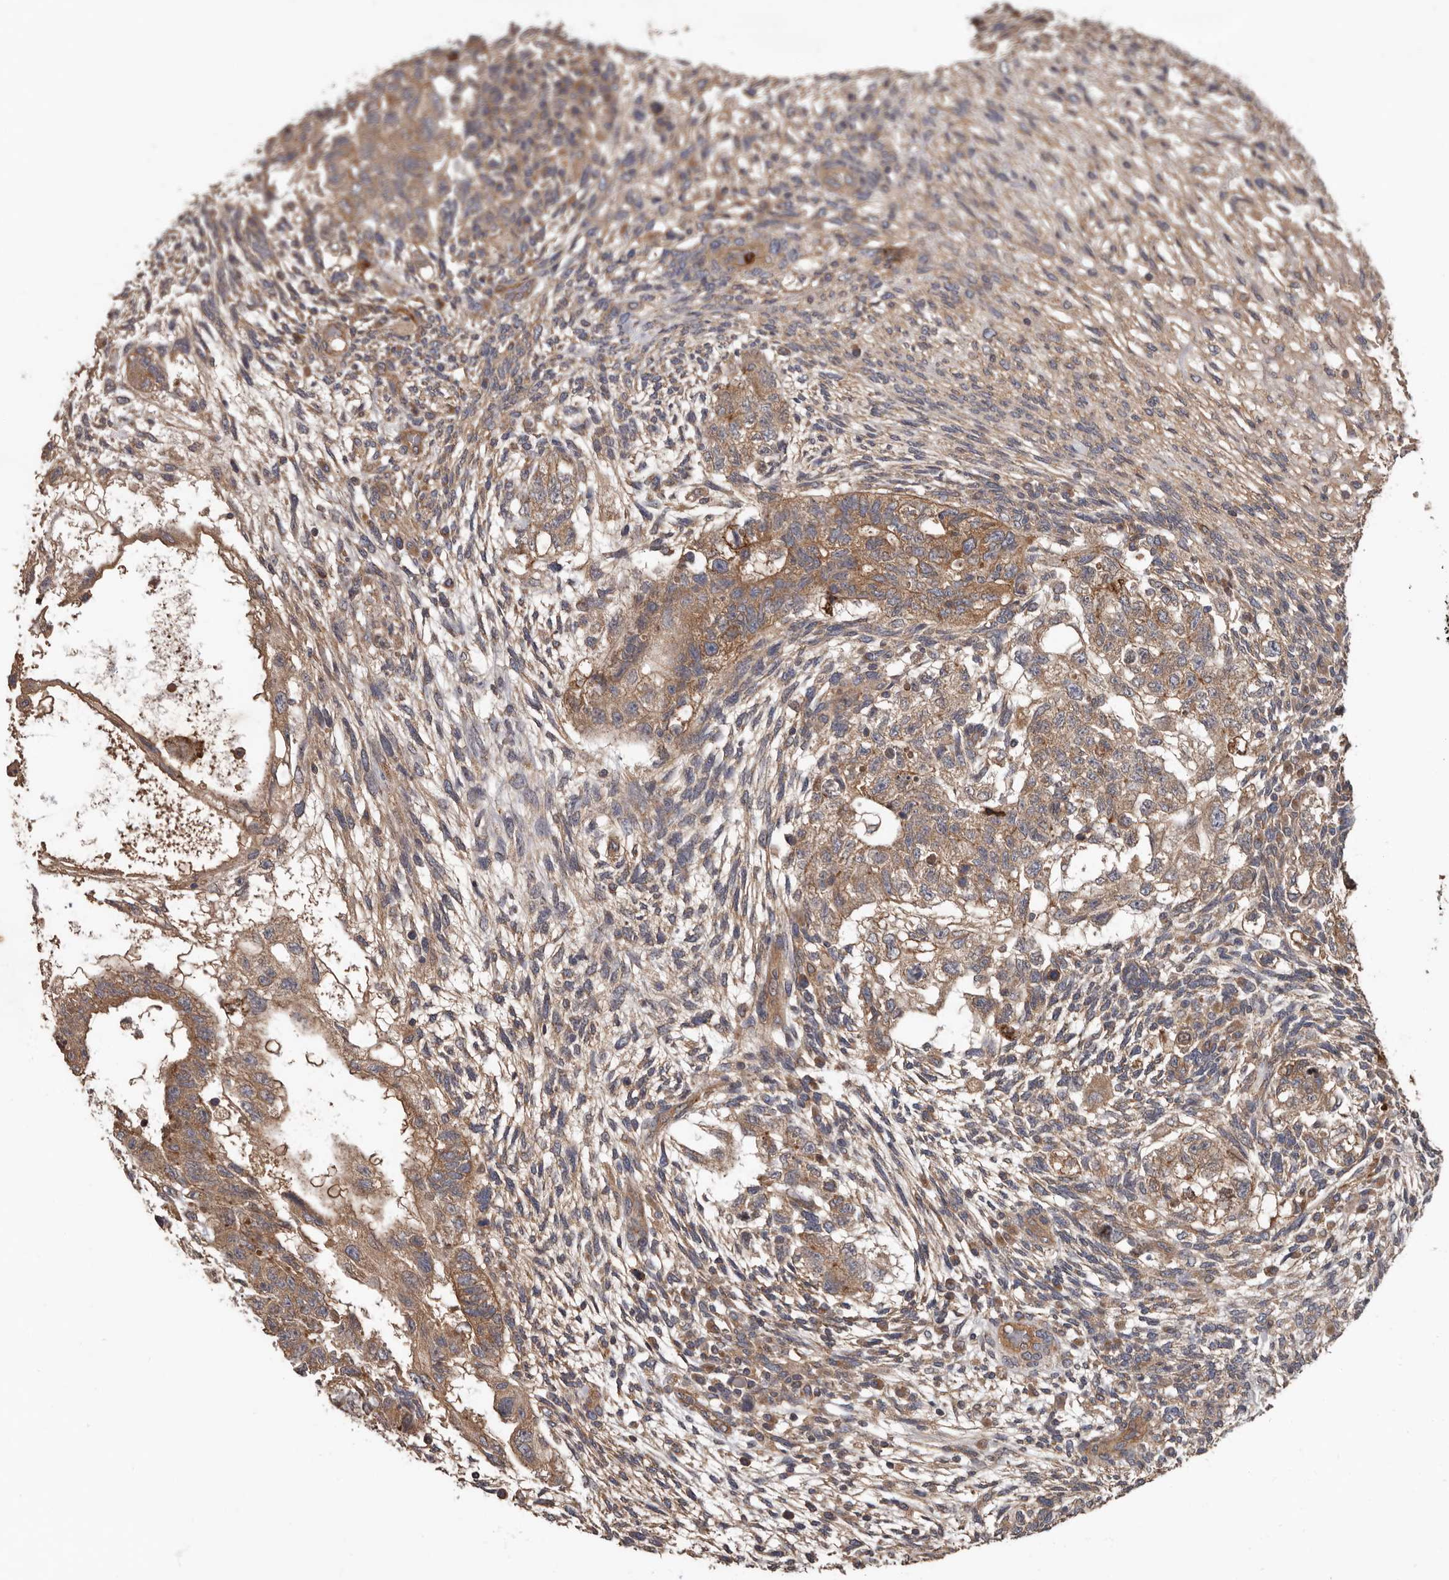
{"staining": {"intensity": "moderate", "quantity": ">75%", "location": "cytoplasmic/membranous"}, "tissue": "testis cancer", "cell_type": "Tumor cells", "image_type": "cancer", "snomed": [{"axis": "morphology", "description": "Normal tissue, NOS"}, {"axis": "morphology", "description": "Carcinoma, Embryonal, NOS"}, {"axis": "topography", "description": "Testis"}], "caption": "Human testis cancer (embryonal carcinoma) stained for a protein (brown) exhibits moderate cytoplasmic/membranous positive staining in approximately >75% of tumor cells.", "gene": "ARHGEF5", "patient": {"sex": "male", "age": 36}}